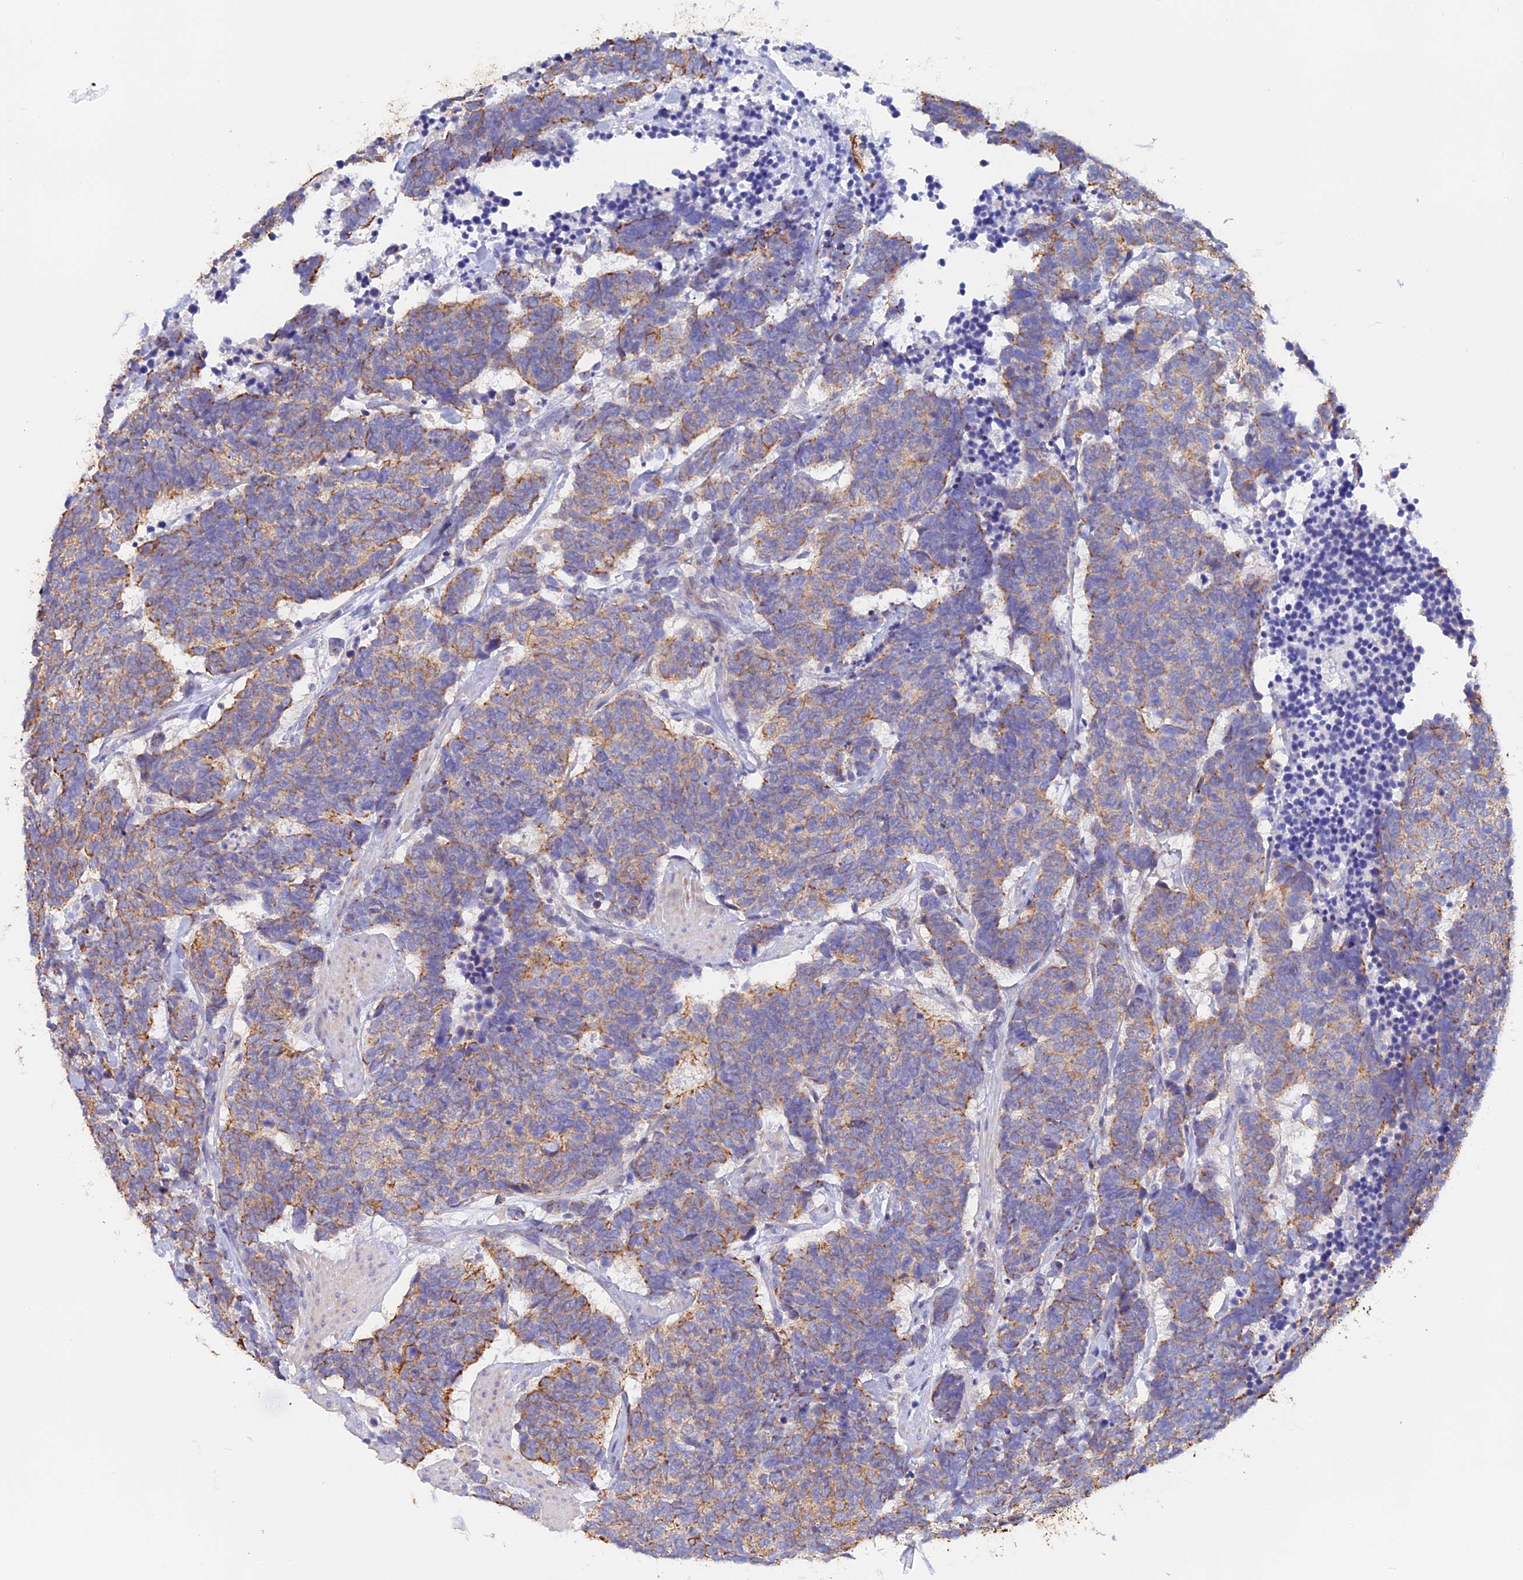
{"staining": {"intensity": "moderate", "quantity": "25%-75%", "location": "cytoplasmic/membranous"}, "tissue": "carcinoid", "cell_type": "Tumor cells", "image_type": "cancer", "snomed": [{"axis": "morphology", "description": "Carcinoma, NOS"}, {"axis": "morphology", "description": "Carcinoid, malignant, NOS"}, {"axis": "topography", "description": "Urinary bladder"}], "caption": "The immunohistochemical stain shows moderate cytoplasmic/membranous staining in tumor cells of carcinoid tissue.", "gene": "STUB1", "patient": {"sex": "male", "age": 57}}